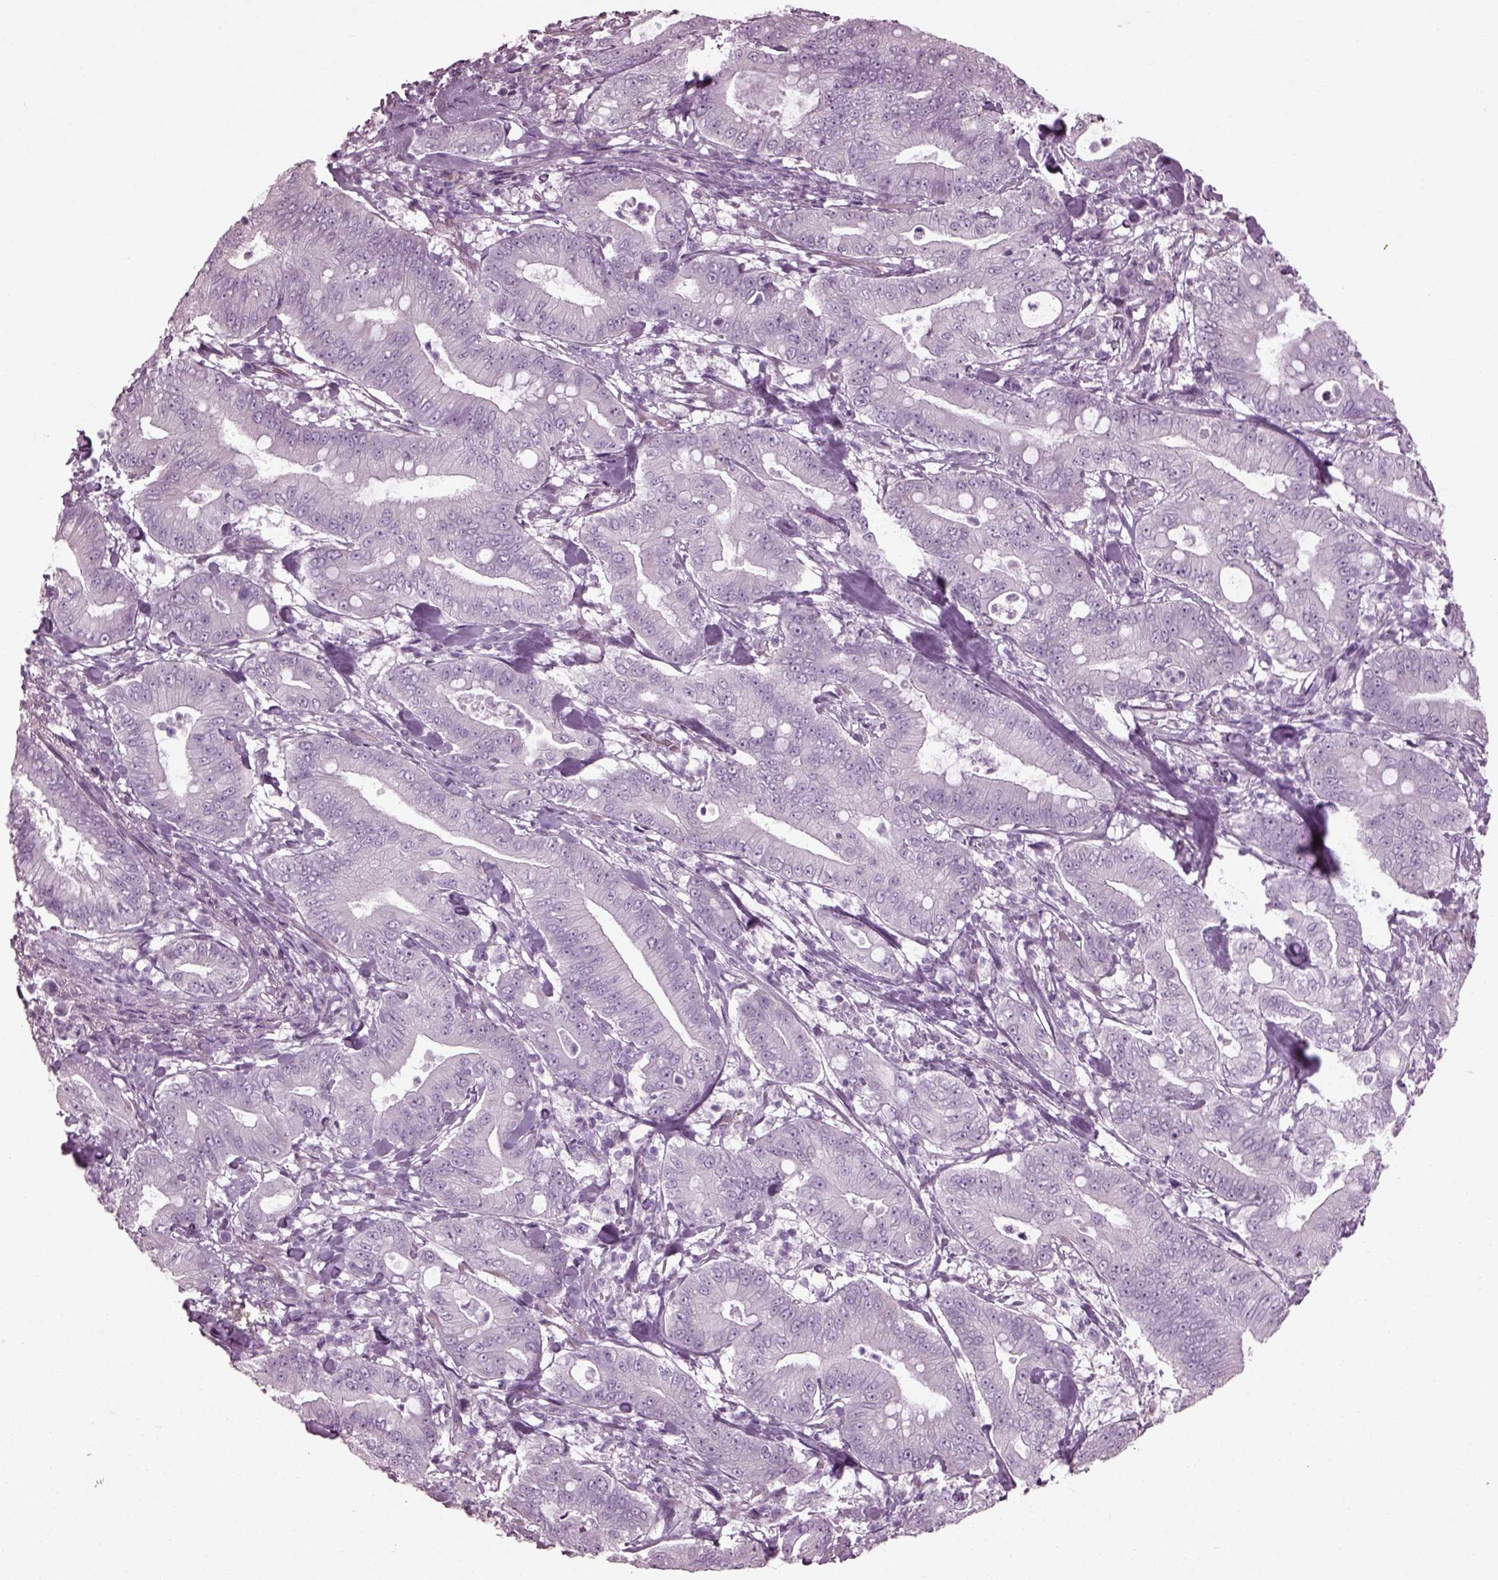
{"staining": {"intensity": "negative", "quantity": "none", "location": "none"}, "tissue": "pancreatic cancer", "cell_type": "Tumor cells", "image_type": "cancer", "snomed": [{"axis": "morphology", "description": "Adenocarcinoma, NOS"}, {"axis": "topography", "description": "Pancreas"}], "caption": "A photomicrograph of pancreatic adenocarcinoma stained for a protein displays no brown staining in tumor cells. The staining was performed using DAB to visualize the protein expression in brown, while the nuclei were stained in blue with hematoxylin (Magnification: 20x).", "gene": "CABP5", "patient": {"sex": "male", "age": 71}}